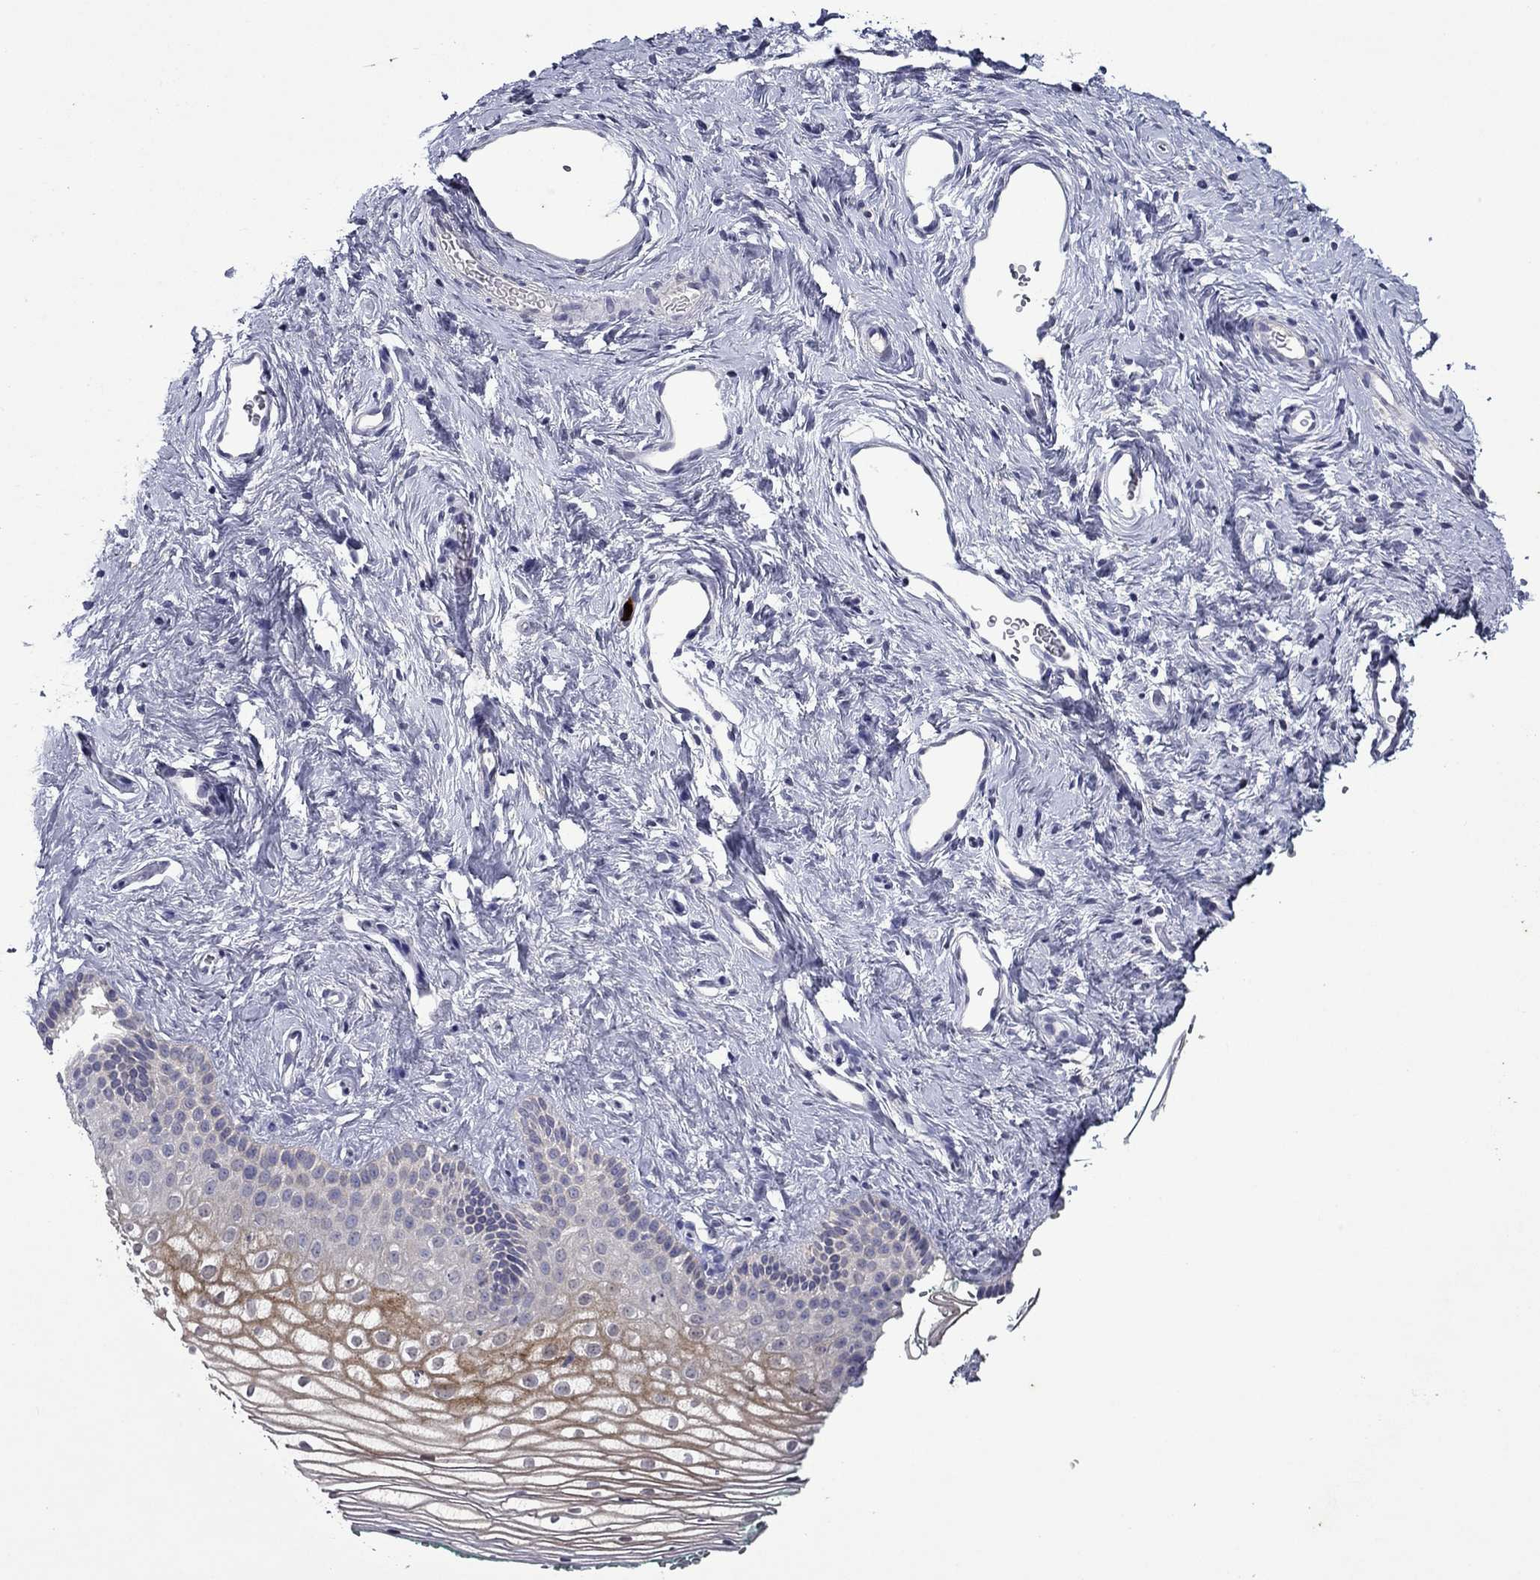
{"staining": {"intensity": "strong", "quantity": "25%-75%", "location": "cytoplasmic/membranous"}, "tissue": "vagina", "cell_type": "Squamous epithelial cells", "image_type": "normal", "snomed": [{"axis": "morphology", "description": "Normal tissue, NOS"}, {"axis": "topography", "description": "Vagina"}], "caption": "A photomicrograph of human vagina stained for a protein reveals strong cytoplasmic/membranous brown staining in squamous epithelial cells.", "gene": "IRF5", "patient": {"sex": "female", "age": 36}}